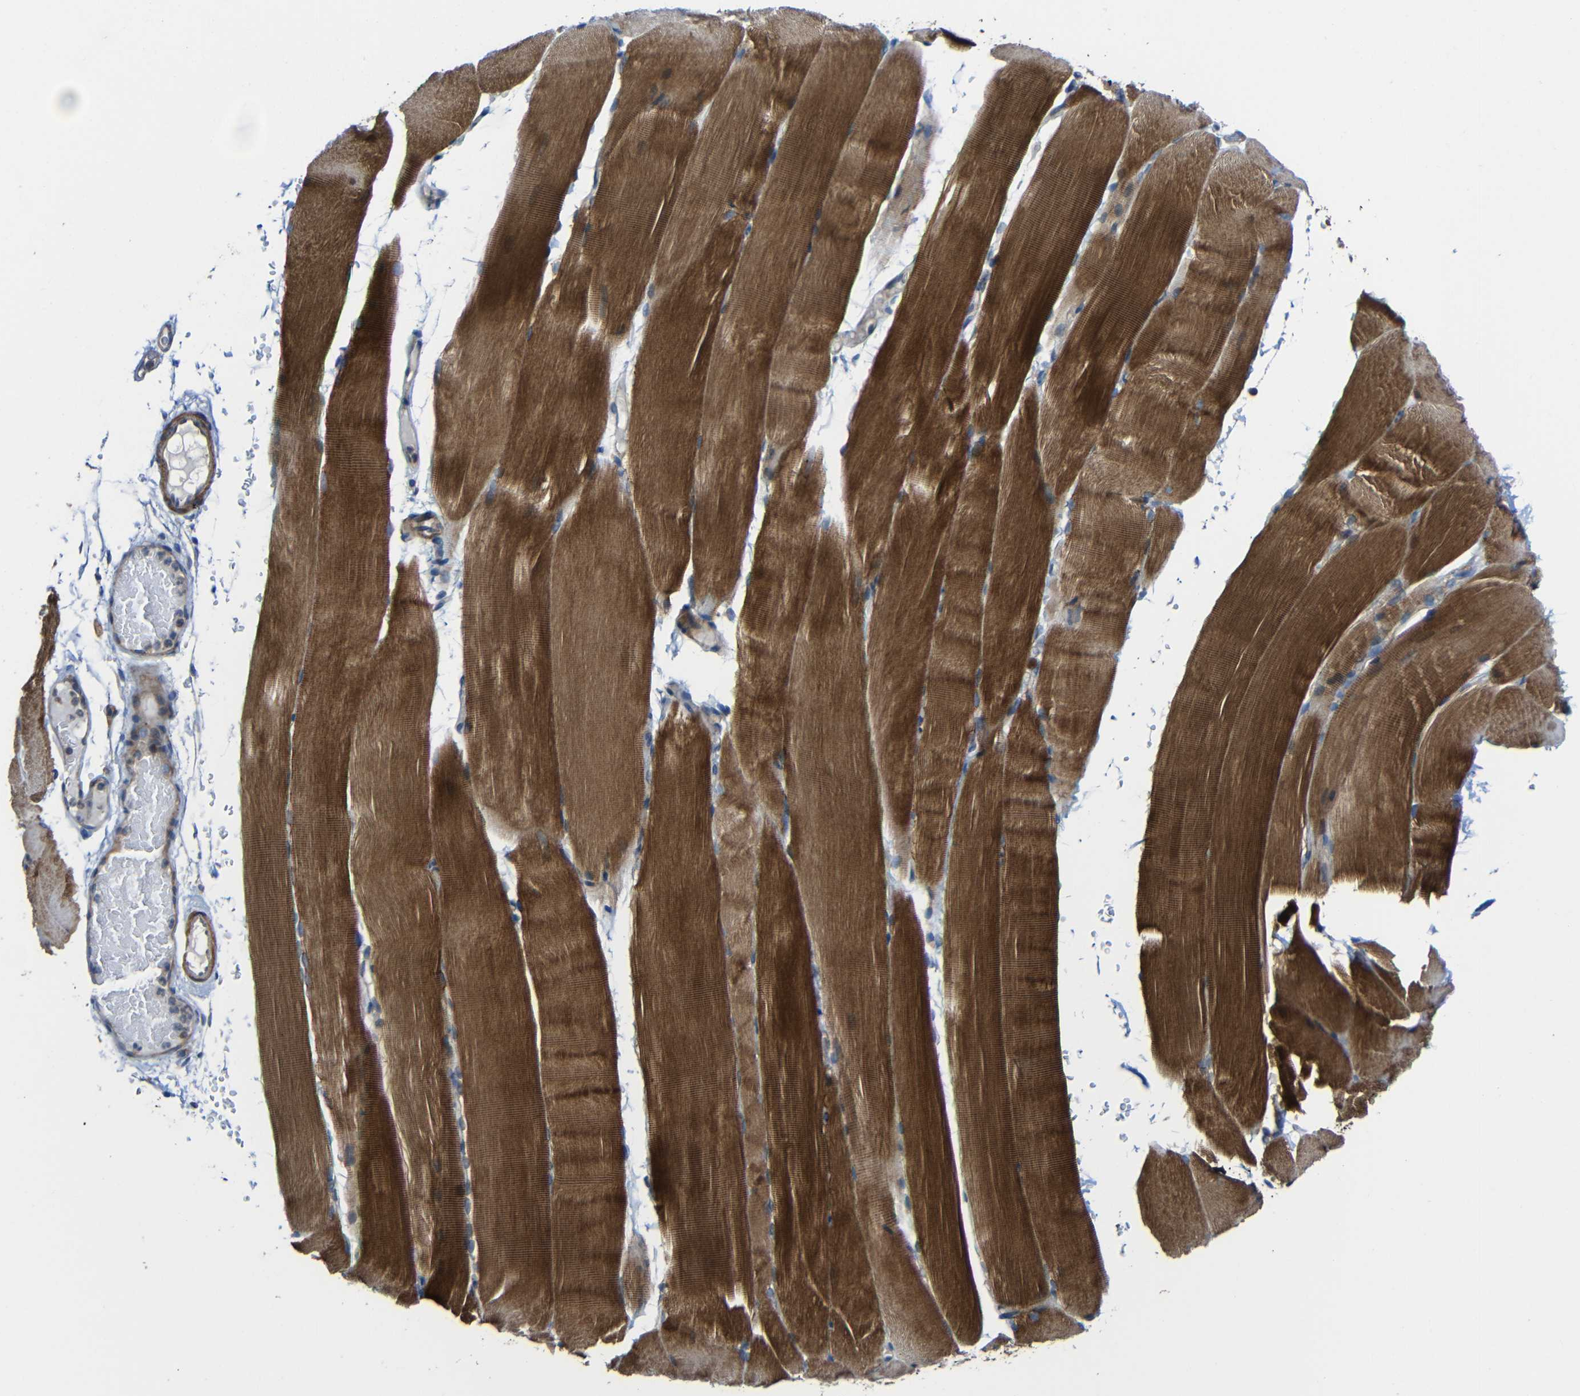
{"staining": {"intensity": "strong", "quantity": "25%-75%", "location": "cytoplasmic/membranous"}, "tissue": "skeletal muscle", "cell_type": "Myocytes", "image_type": "normal", "snomed": [{"axis": "morphology", "description": "Normal tissue, NOS"}, {"axis": "topography", "description": "Skeletal muscle"}, {"axis": "topography", "description": "Parathyroid gland"}], "caption": "A histopathology image of skeletal muscle stained for a protein exhibits strong cytoplasmic/membranous brown staining in myocytes. The staining was performed using DAB to visualize the protein expression in brown, while the nuclei were stained in blue with hematoxylin (Magnification: 20x).", "gene": "RHOT2", "patient": {"sex": "female", "age": 37}}